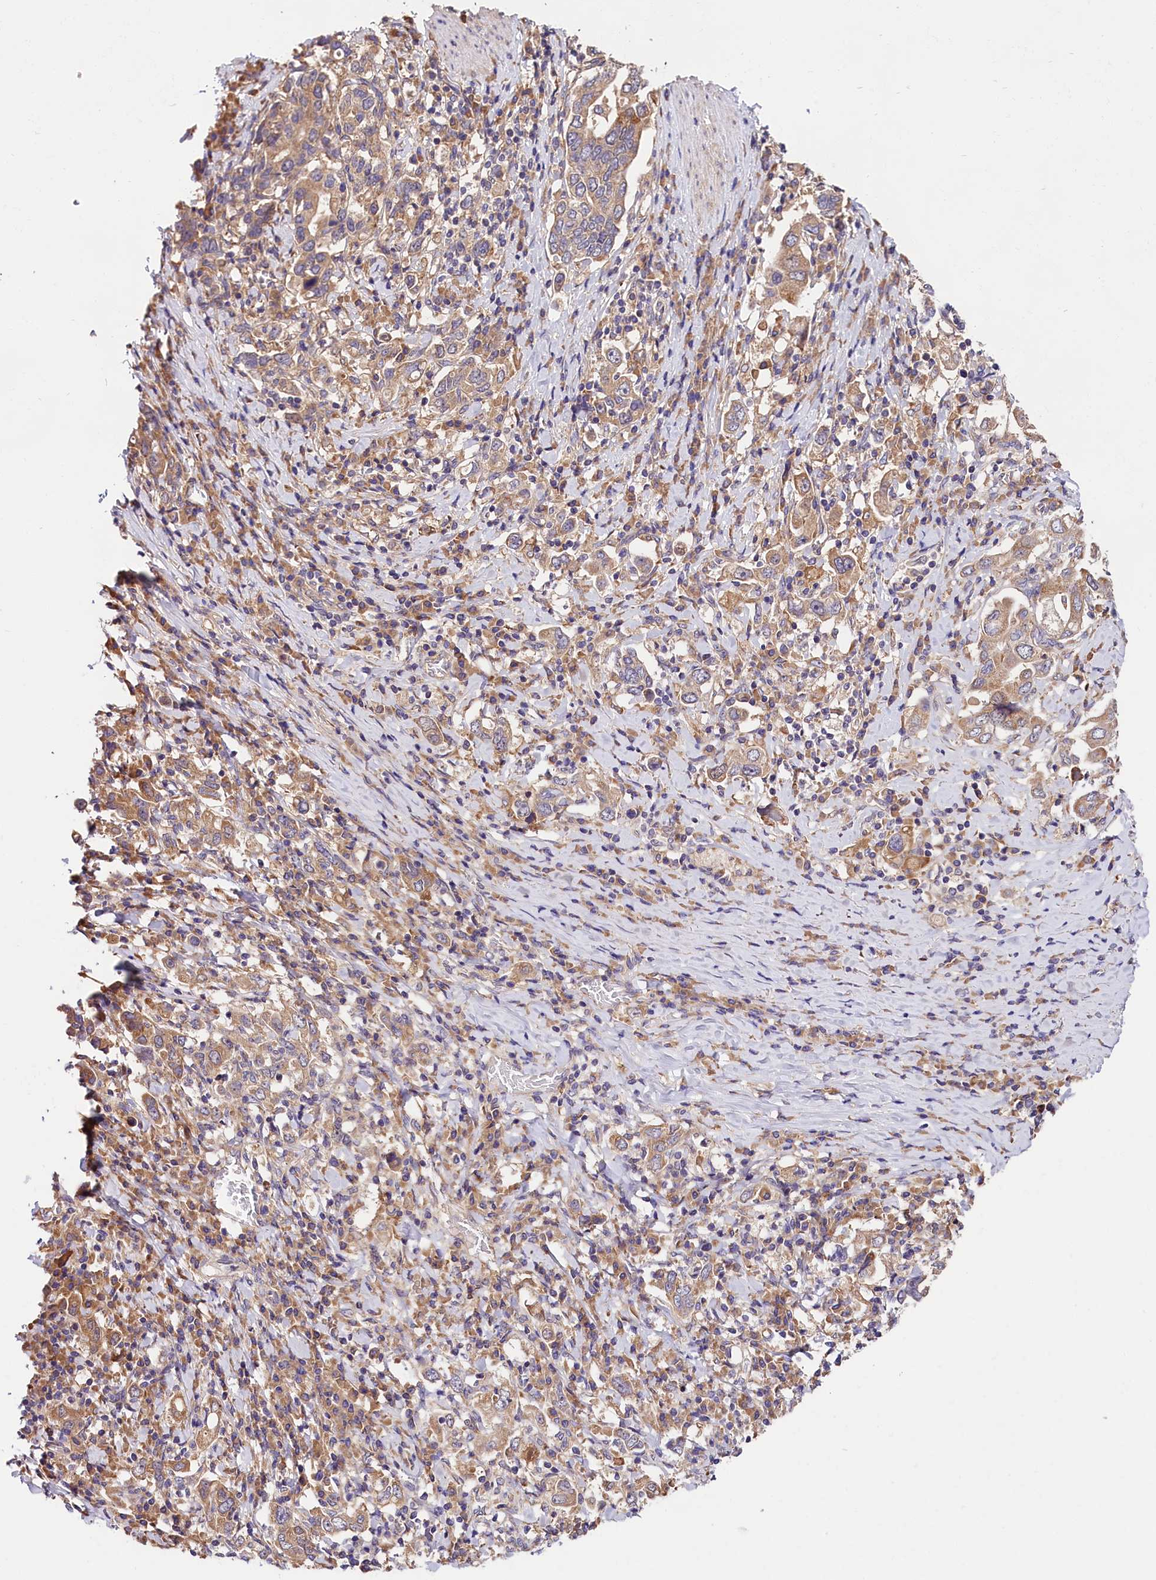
{"staining": {"intensity": "moderate", "quantity": ">75%", "location": "cytoplasmic/membranous"}, "tissue": "stomach cancer", "cell_type": "Tumor cells", "image_type": "cancer", "snomed": [{"axis": "morphology", "description": "Adenocarcinoma, NOS"}, {"axis": "topography", "description": "Stomach, upper"}, {"axis": "topography", "description": "Stomach"}], "caption": "Stomach cancer (adenocarcinoma) stained for a protein shows moderate cytoplasmic/membranous positivity in tumor cells.", "gene": "SPG11", "patient": {"sex": "male", "age": 62}}